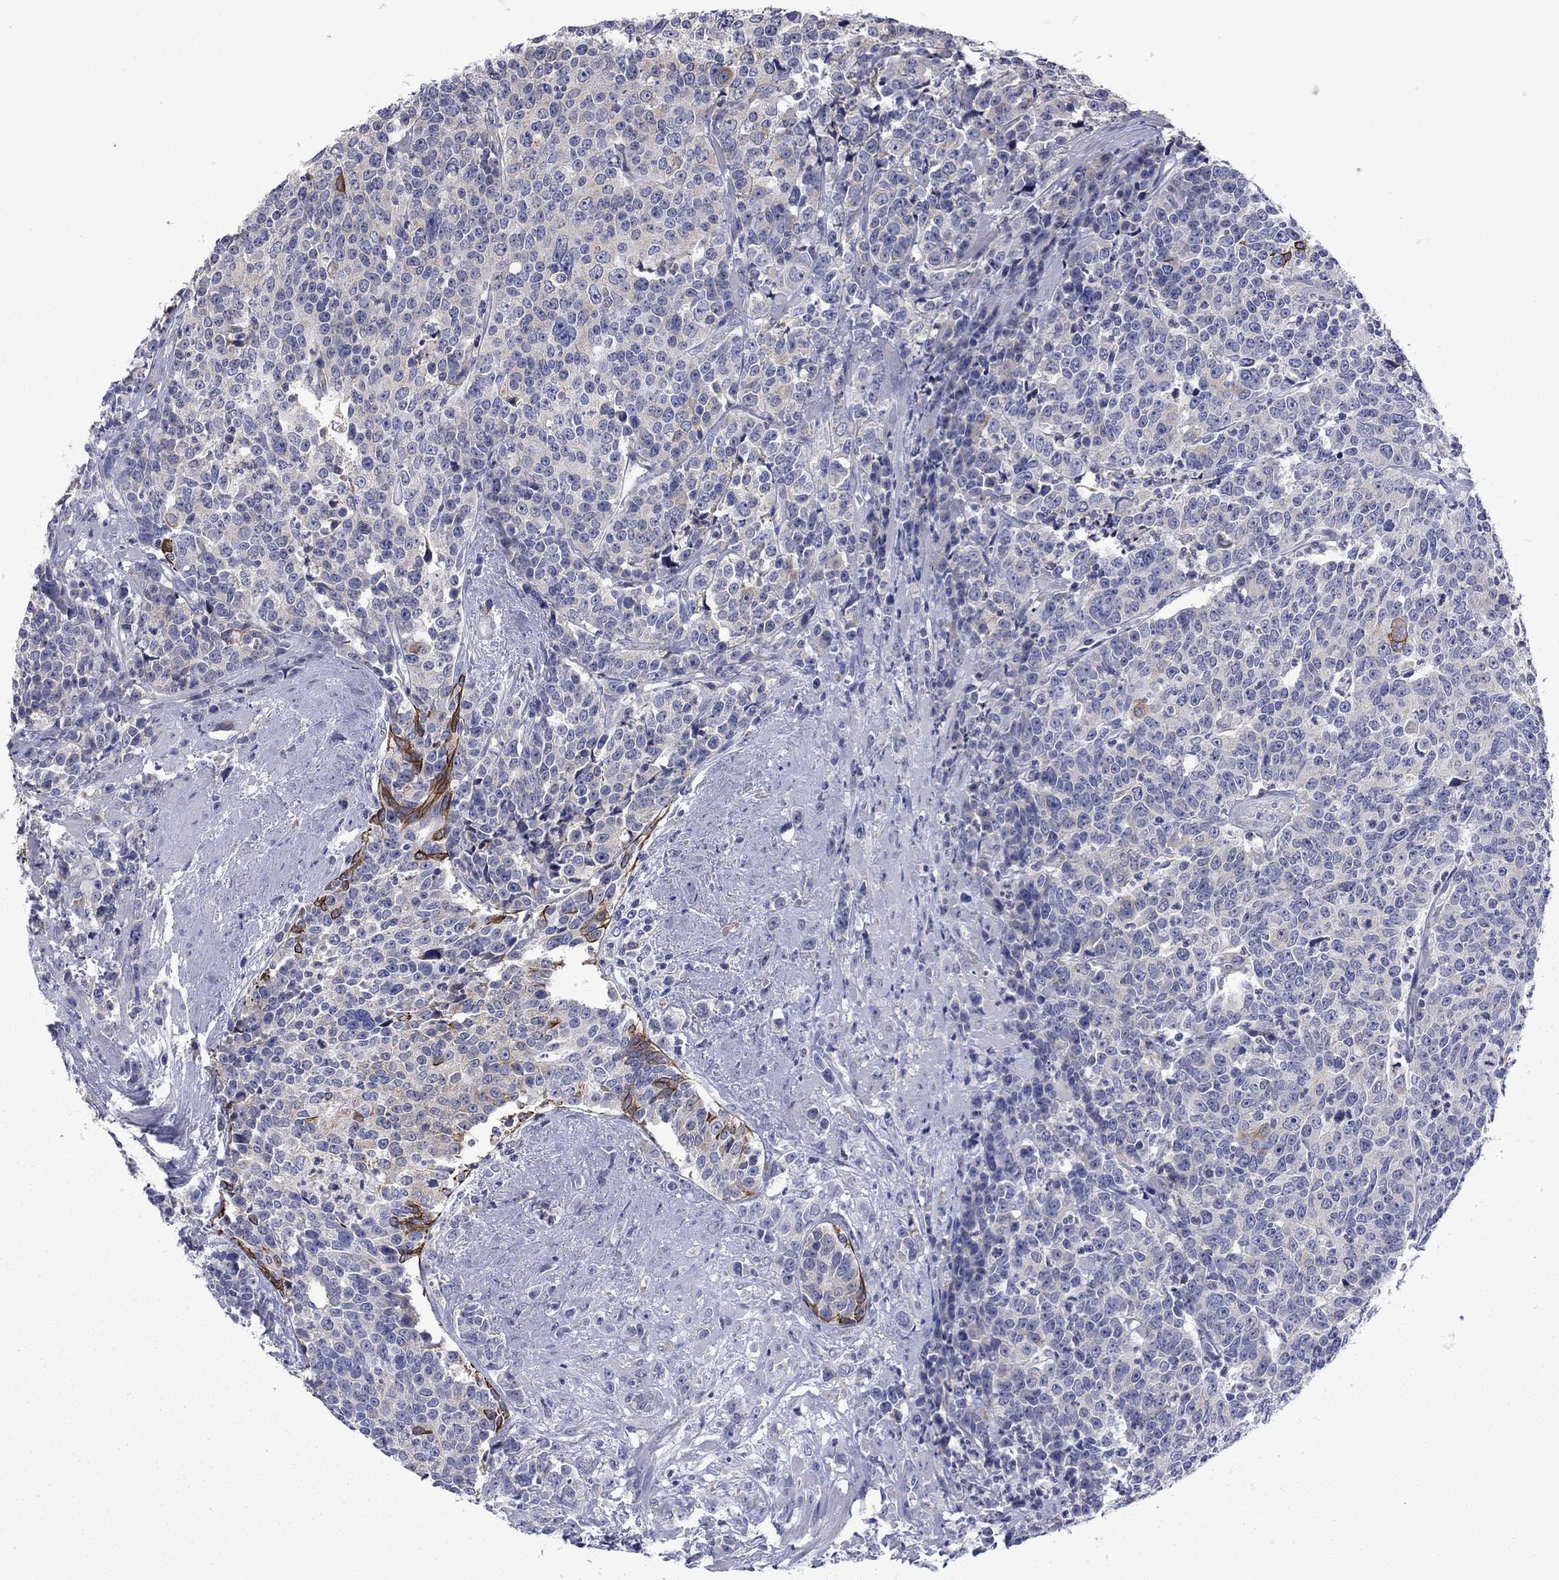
{"staining": {"intensity": "strong", "quantity": "<25%", "location": "cytoplasmic/membranous,nuclear"}, "tissue": "prostate cancer", "cell_type": "Tumor cells", "image_type": "cancer", "snomed": [{"axis": "morphology", "description": "Adenocarcinoma, NOS"}, {"axis": "topography", "description": "Prostate"}], "caption": "Brown immunohistochemical staining in prostate cancer reveals strong cytoplasmic/membranous and nuclear positivity in approximately <25% of tumor cells.", "gene": "TMPRSS11A", "patient": {"sex": "male", "age": 67}}